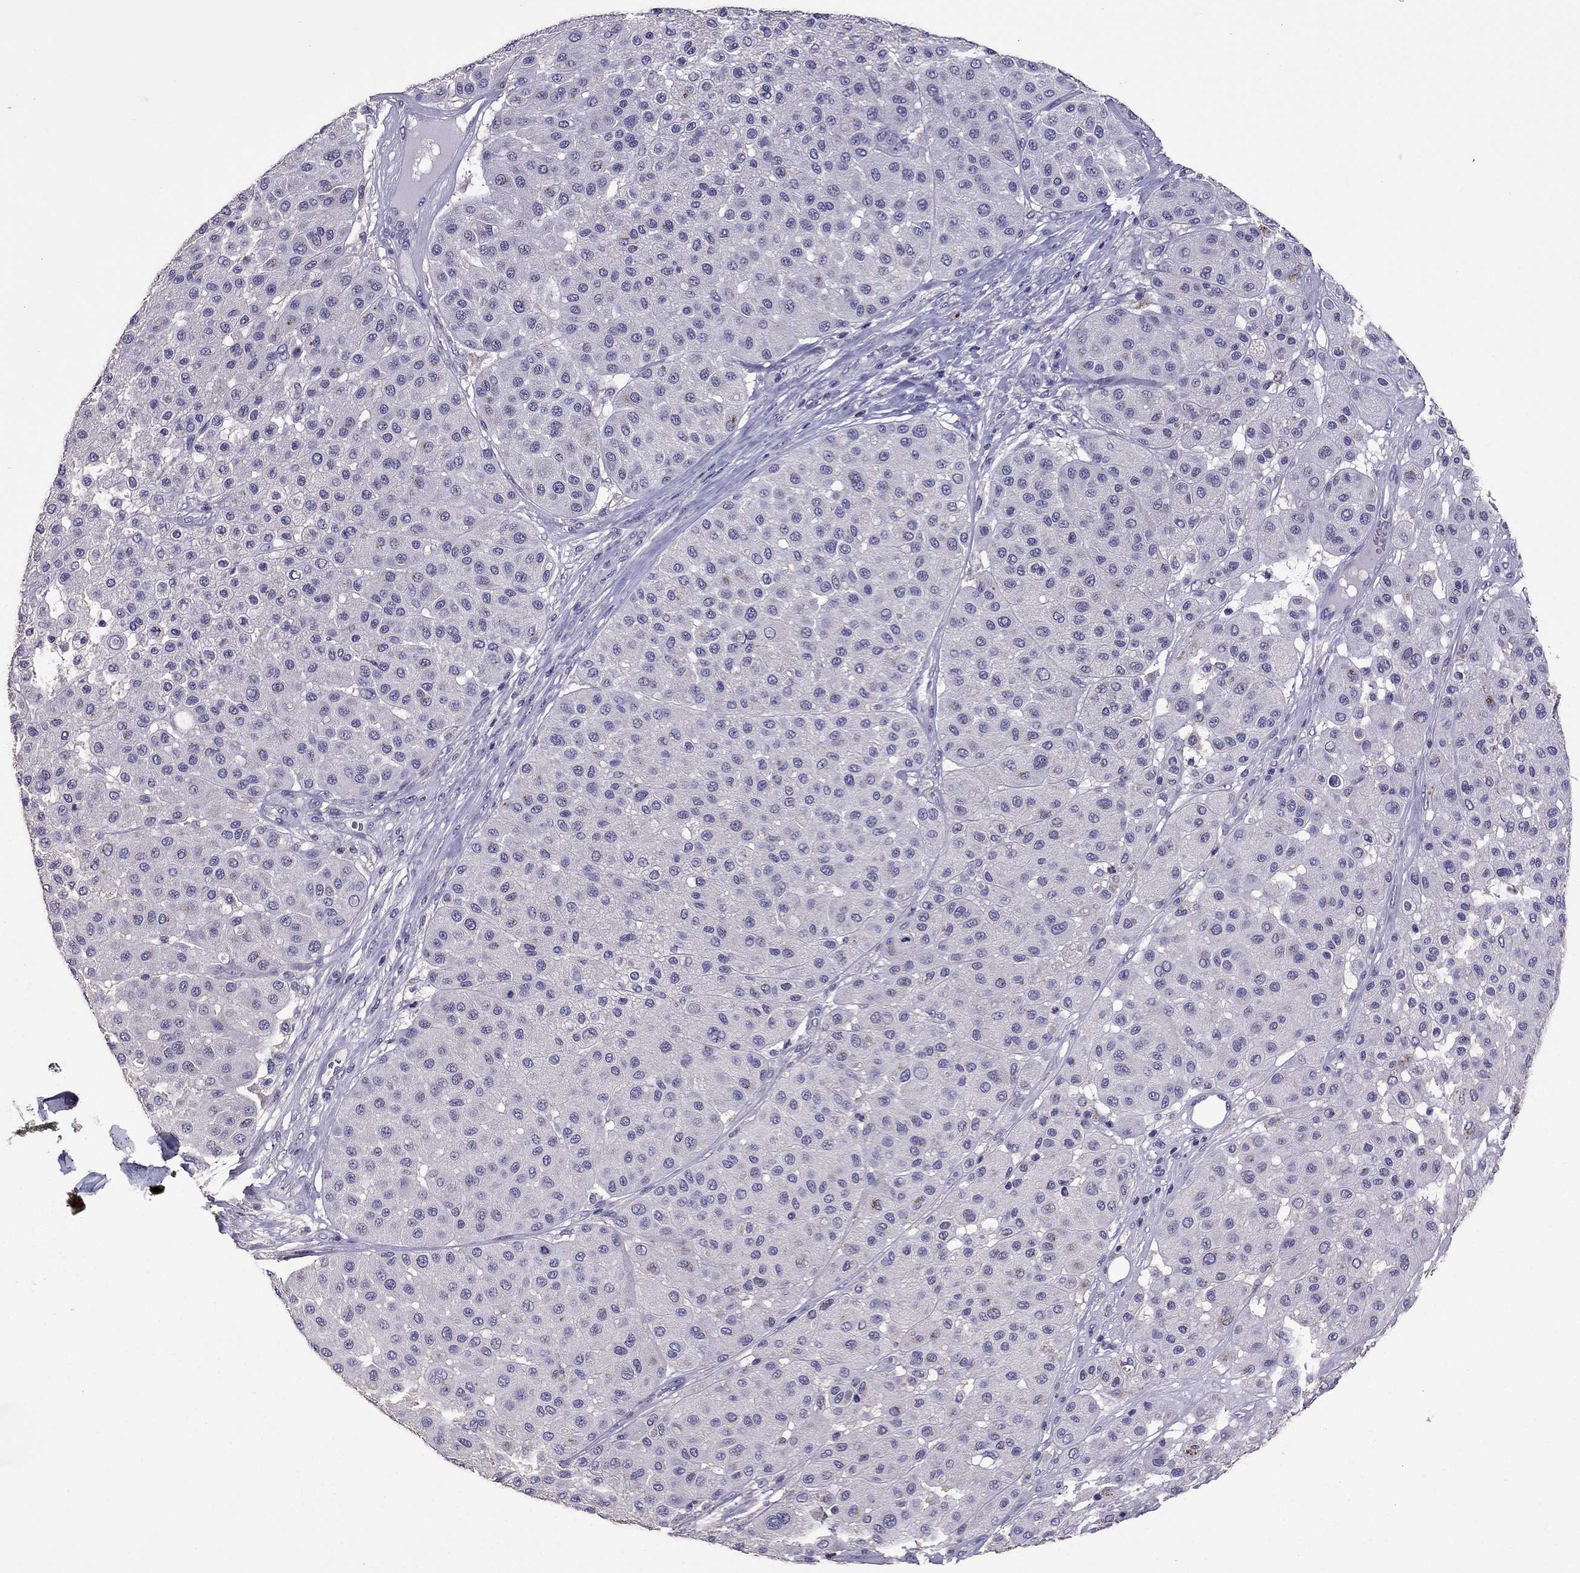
{"staining": {"intensity": "negative", "quantity": "none", "location": "none"}, "tissue": "melanoma", "cell_type": "Tumor cells", "image_type": "cancer", "snomed": [{"axis": "morphology", "description": "Malignant melanoma, Metastatic site"}, {"axis": "topography", "description": "Smooth muscle"}], "caption": "Tumor cells show no significant expression in melanoma. Nuclei are stained in blue.", "gene": "NKX3-1", "patient": {"sex": "male", "age": 41}}